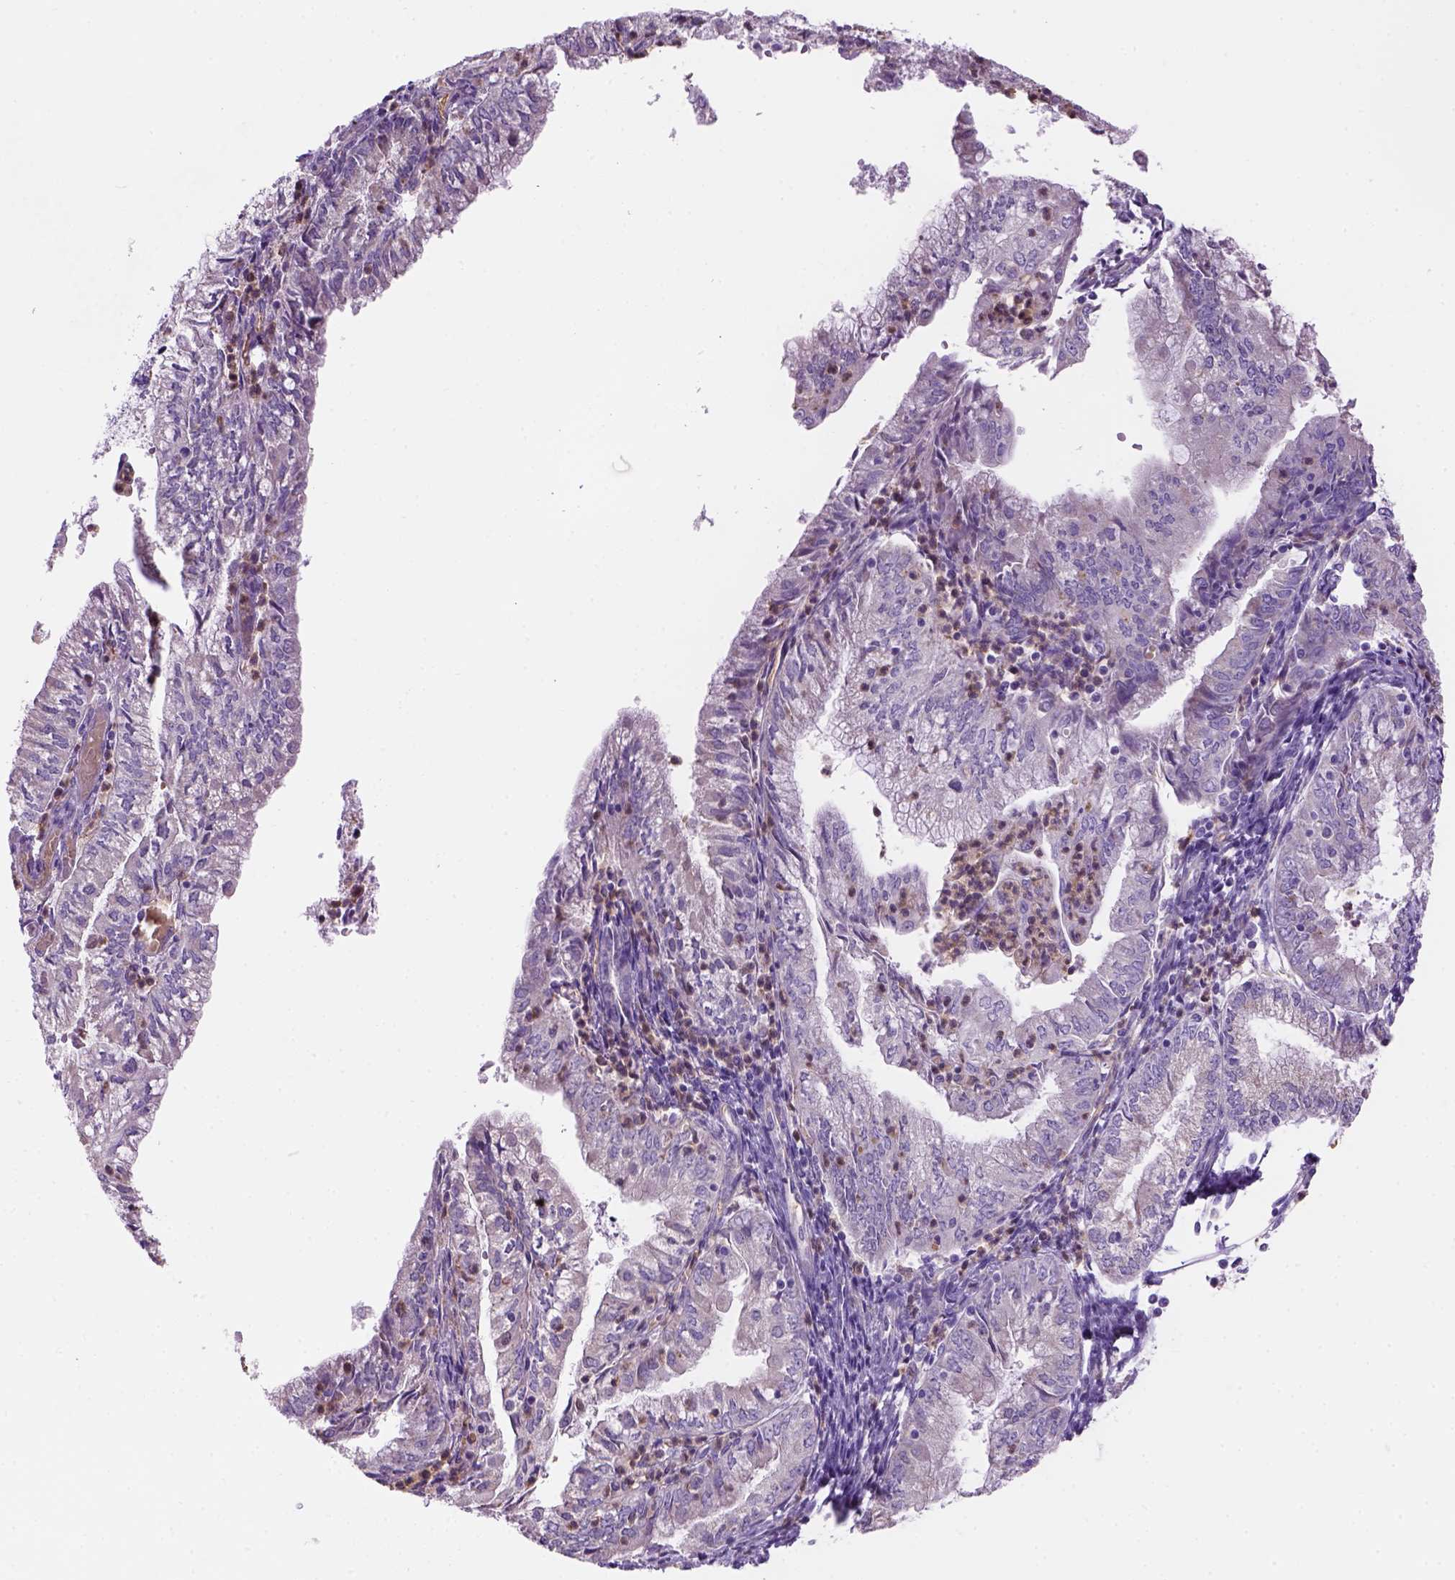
{"staining": {"intensity": "negative", "quantity": "none", "location": "none"}, "tissue": "endometrial cancer", "cell_type": "Tumor cells", "image_type": "cancer", "snomed": [{"axis": "morphology", "description": "Adenocarcinoma, NOS"}, {"axis": "topography", "description": "Endometrium"}], "caption": "An image of human endometrial adenocarcinoma is negative for staining in tumor cells.", "gene": "CD84", "patient": {"sex": "female", "age": 55}}